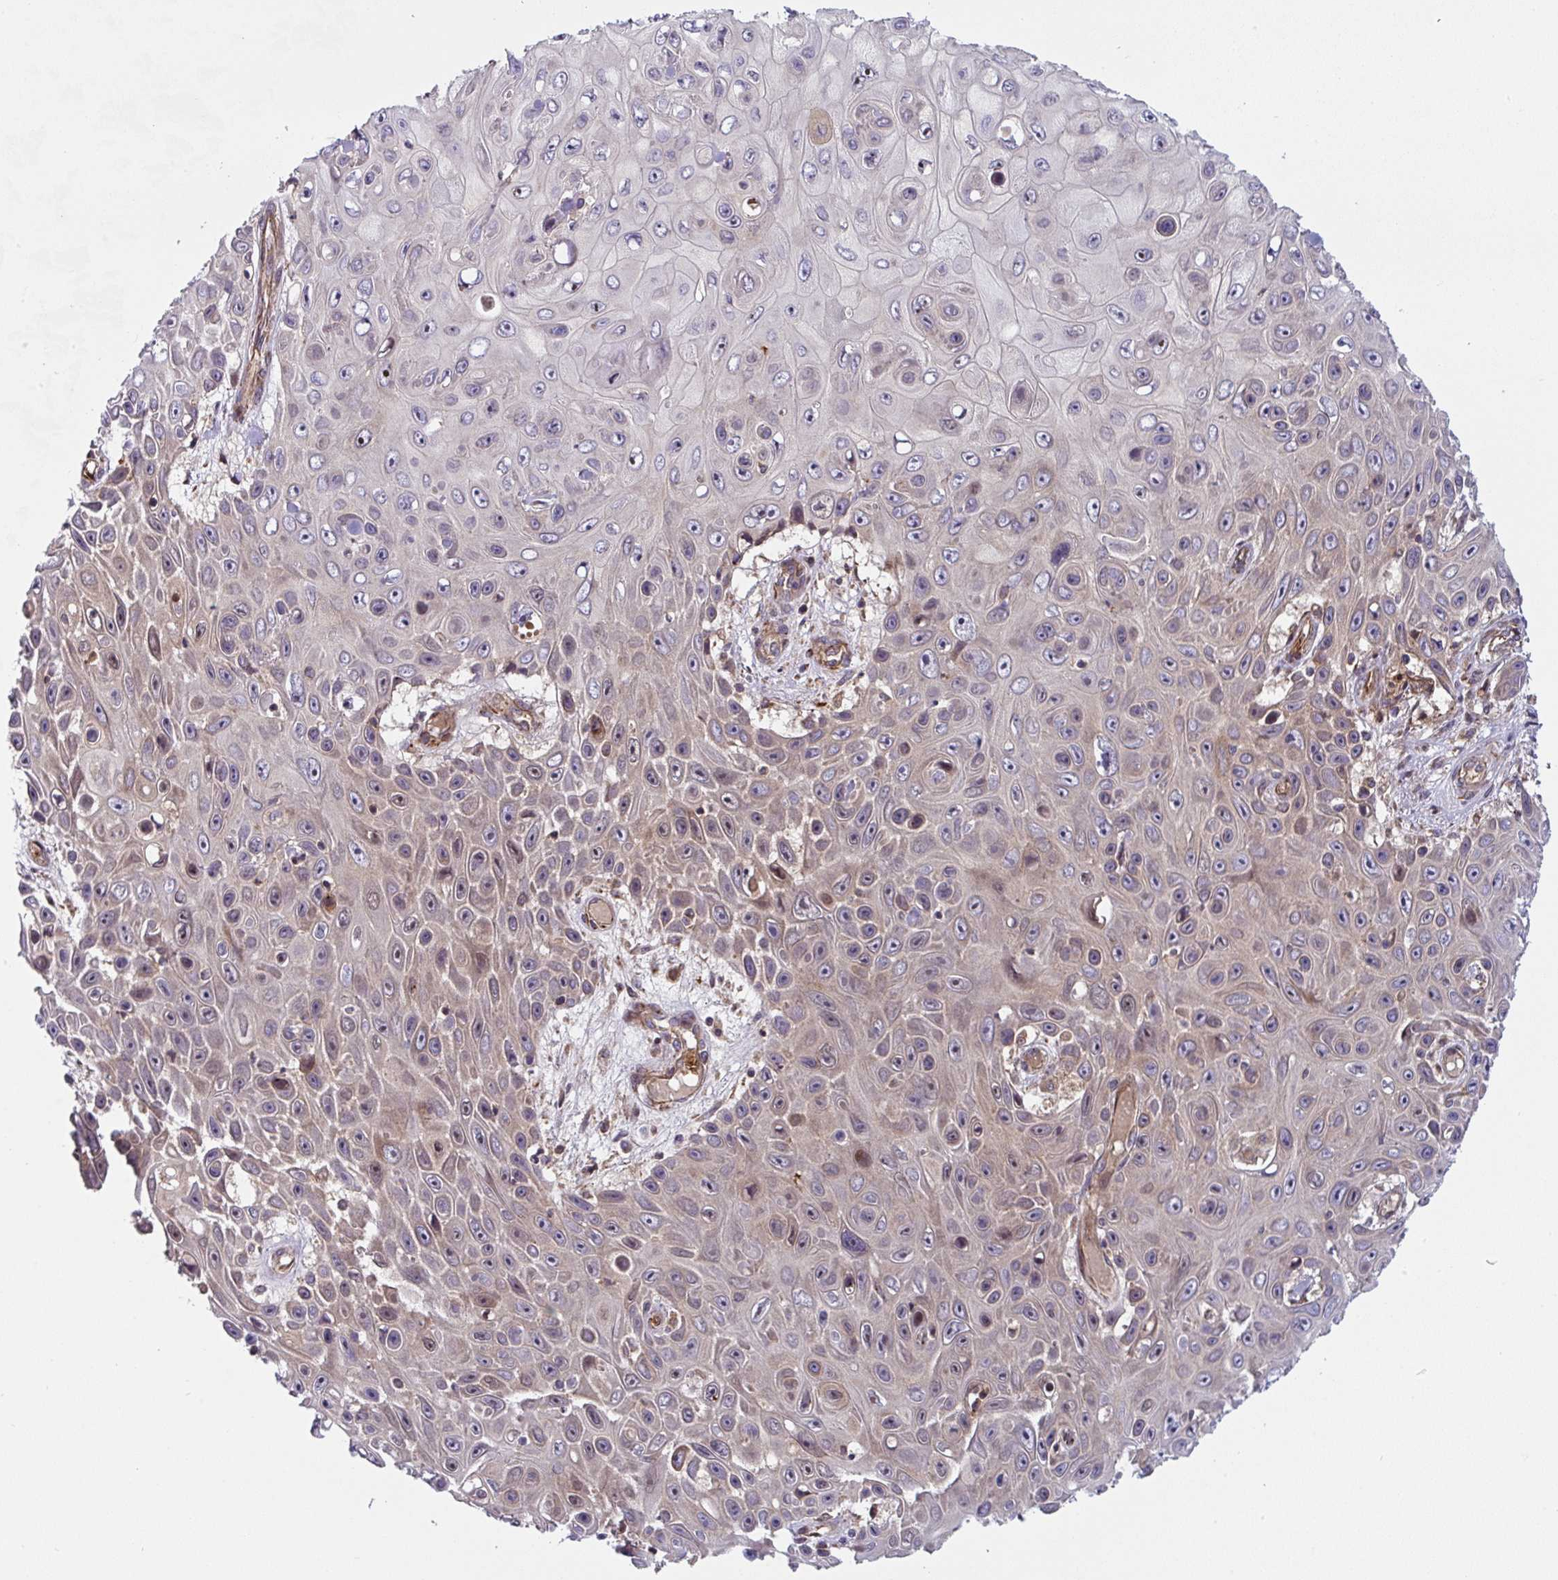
{"staining": {"intensity": "weak", "quantity": "<25%", "location": "cytoplasmic/membranous"}, "tissue": "skin cancer", "cell_type": "Tumor cells", "image_type": "cancer", "snomed": [{"axis": "morphology", "description": "Squamous cell carcinoma, NOS"}, {"axis": "topography", "description": "Skin"}], "caption": "The photomicrograph reveals no staining of tumor cells in skin squamous cell carcinoma.", "gene": "APOBEC3D", "patient": {"sex": "male", "age": 82}}